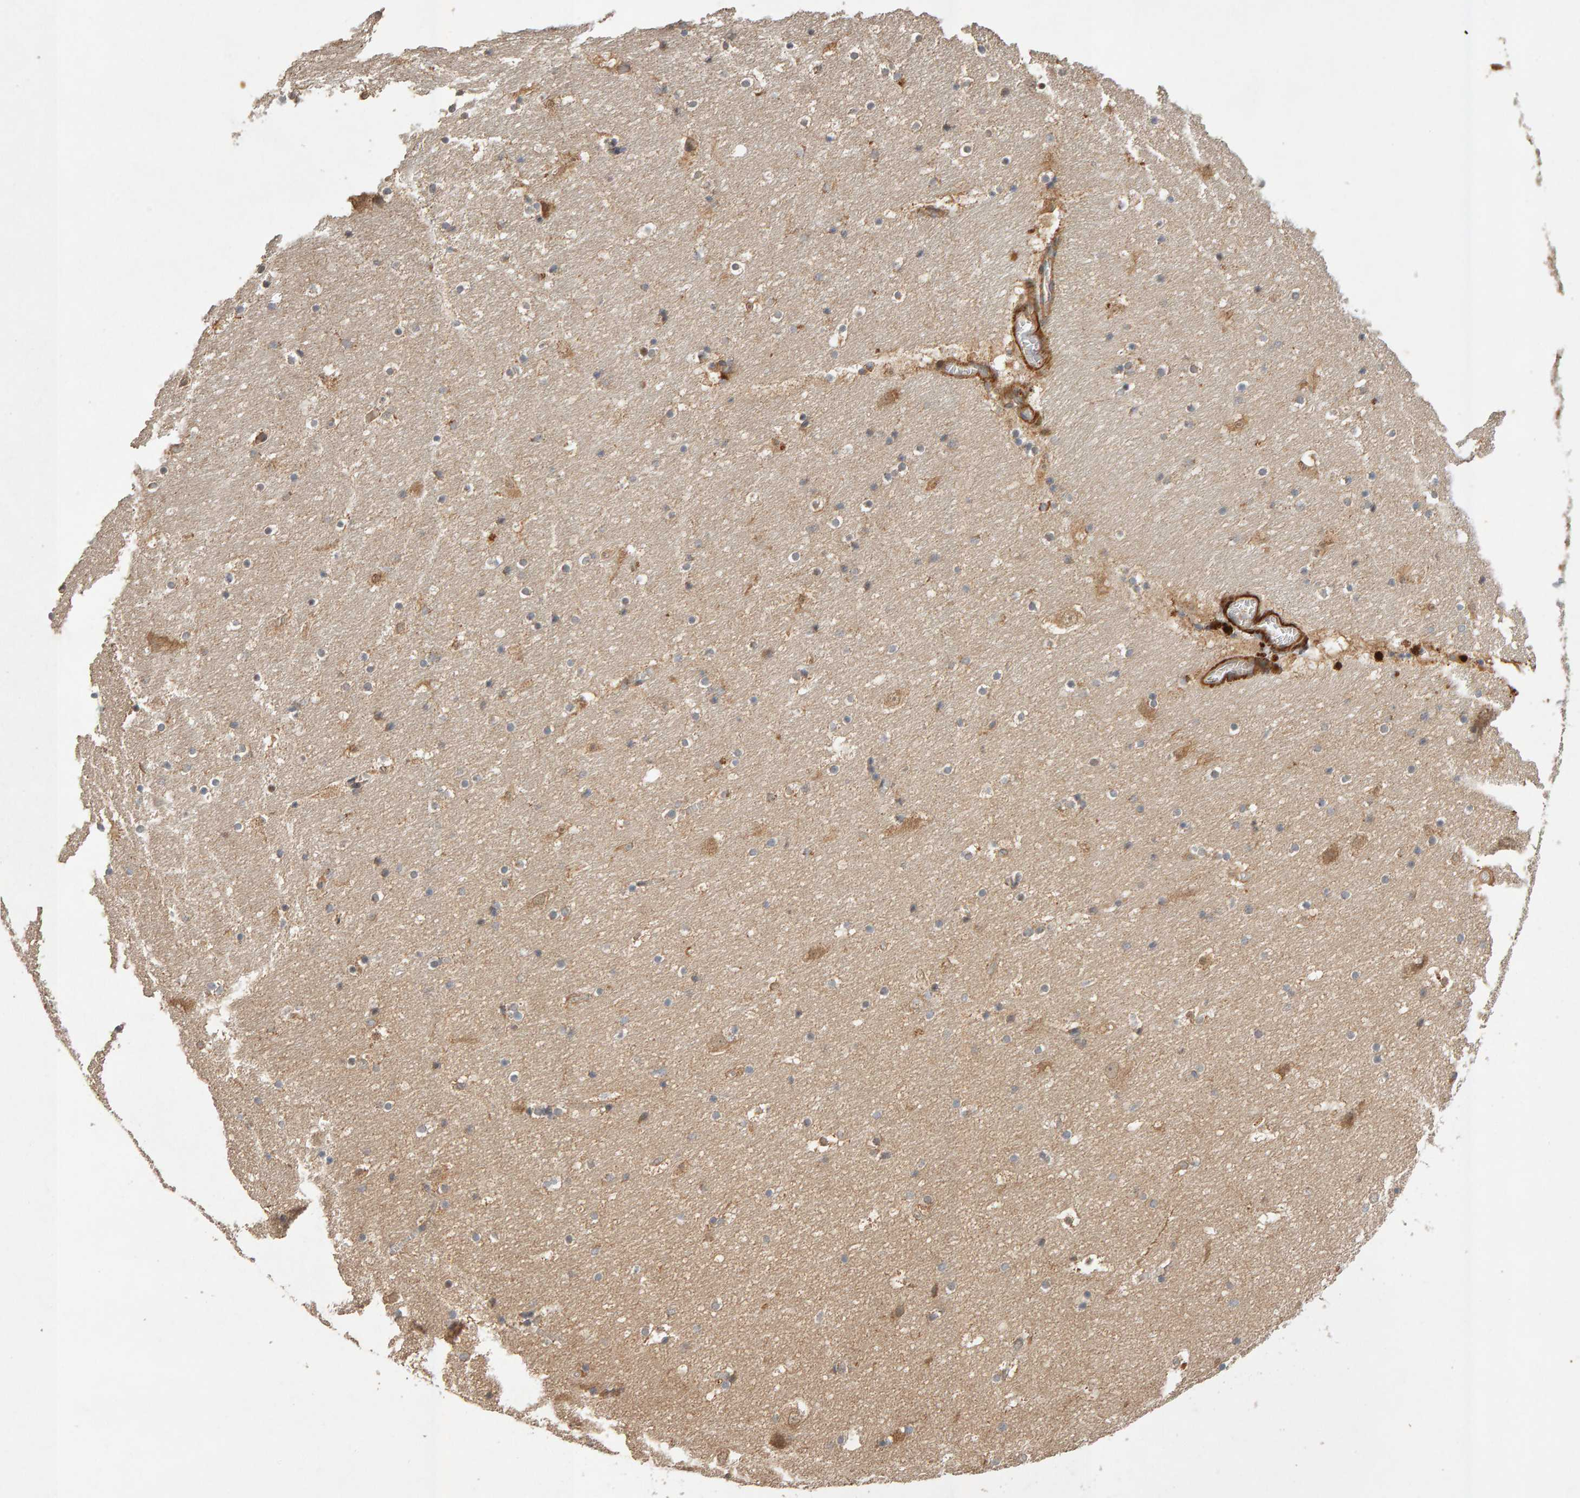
{"staining": {"intensity": "weak", "quantity": "25%-75%", "location": "cytoplasmic/membranous"}, "tissue": "hippocampus", "cell_type": "Glial cells", "image_type": "normal", "snomed": [{"axis": "morphology", "description": "Normal tissue, NOS"}, {"axis": "topography", "description": "Hippocampus"}], "caption": "Immunohistochemical staining of unremarkable hippocampus exhibits low levels of weak cytoplasmic/membranous expression in approximately 25%-75% of glial cells. (DAB (3,3'-diaminobenzidine) = brown stain, brightfield microscopy at high magnification).", "gene": "RNF19A", "patient": {"sex": "male", "age": 45}}